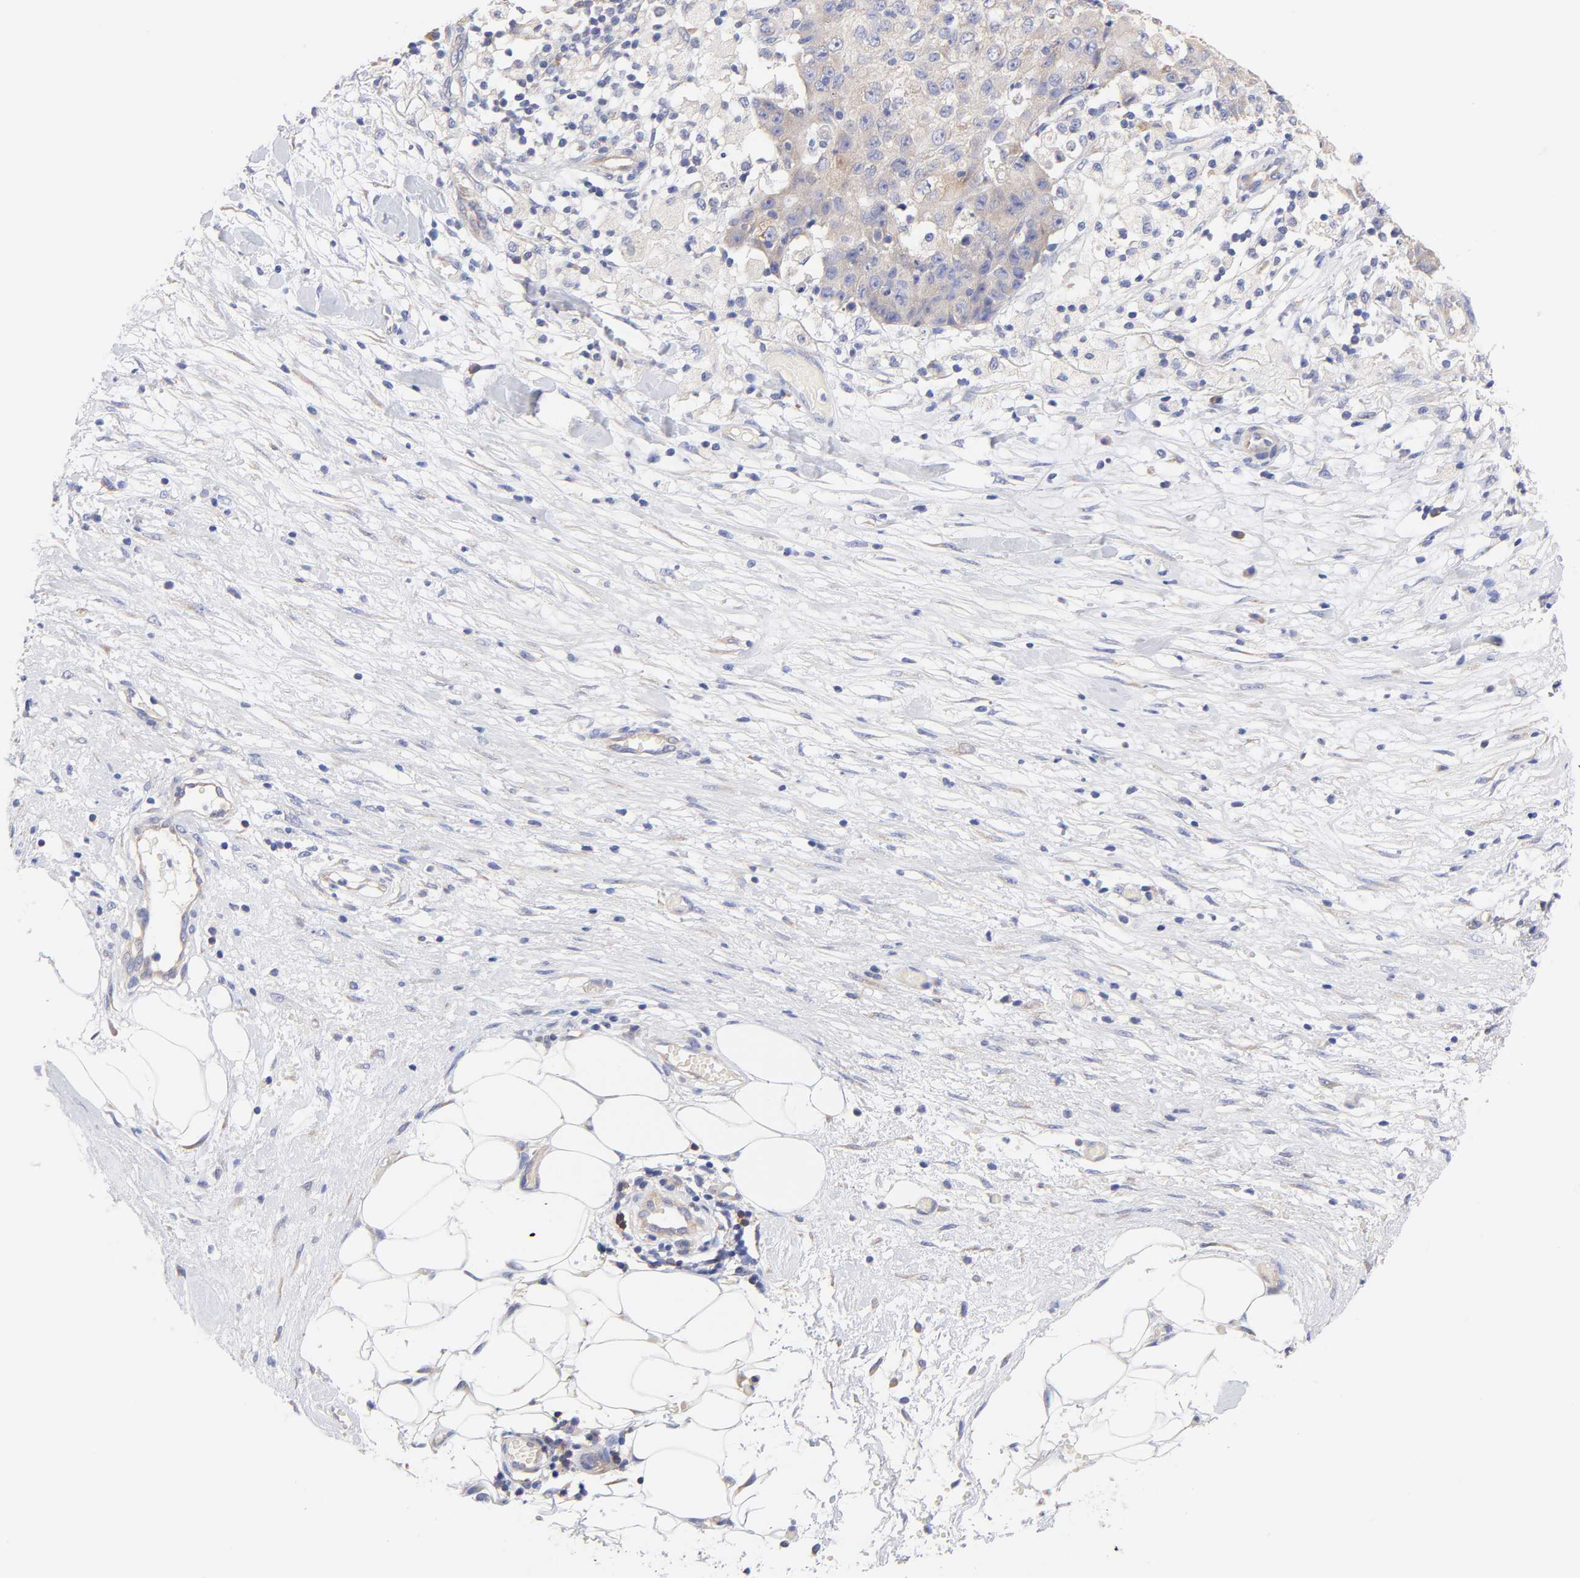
{"staining": {"intensity": "weak", "quantity": ">75%", "location": "cytoplasmic/membranous"}, "tissue": "ovarian cancer", "cell_type": "Tumor cells", "image_type": "cancer", "snomed": [{"axis": "morphology", "description": "Carcinoma, endometroid"}, {"axis": "topography", "description": "Ovary"}], "caption": "Endometroid carcinoma (ovarian) stained for a protein reveals weak cytoplasmic/membranous positivity in tumor cells.", "gene": "TNFRSF13C", "patient": {"sex": "female", "age": 42}}